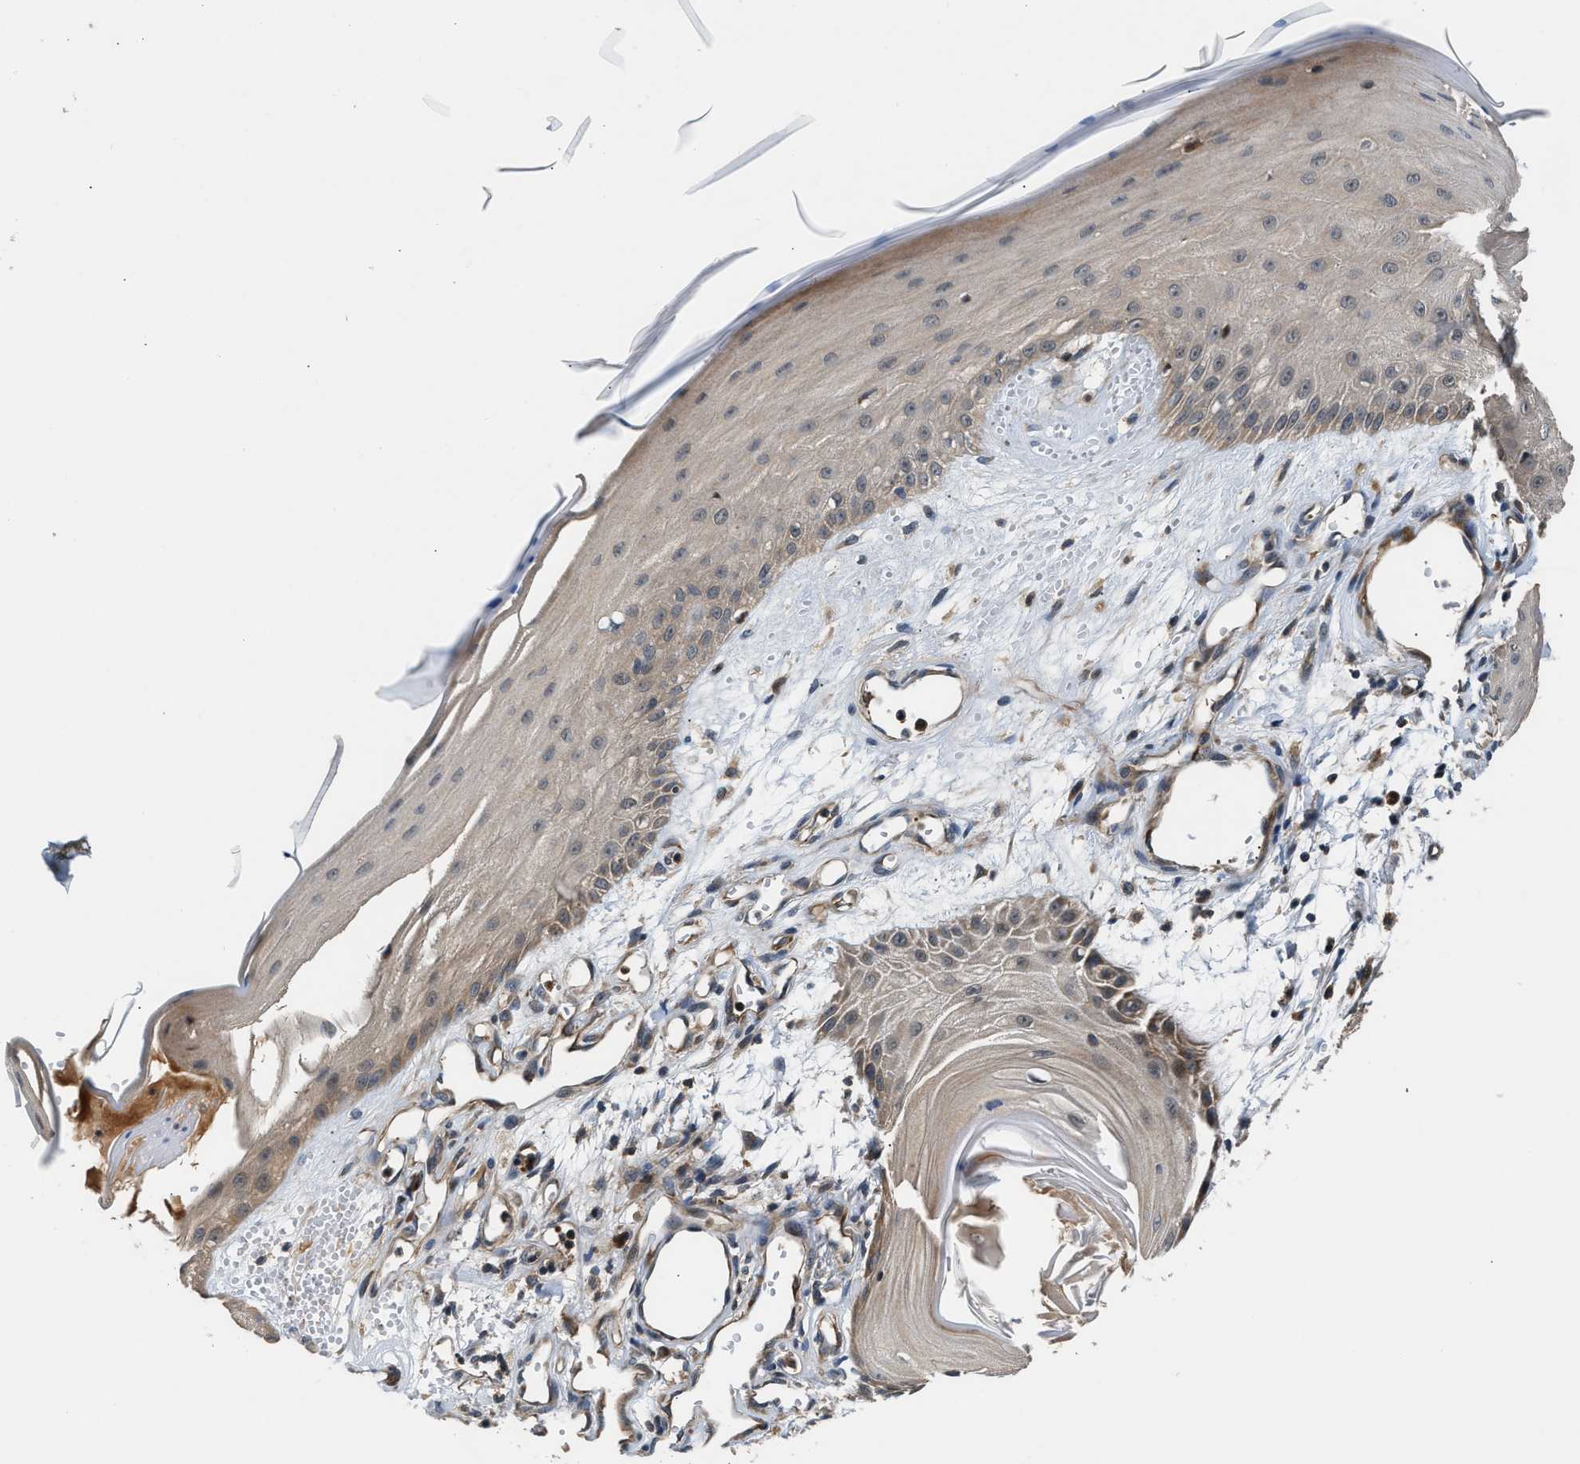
{"staining": {"intensity": "weak", "quantity": "<25%", "location": "cytoplasmic/membranous"}, "tissue": "skin cancer", "cell_type": "Tumor cells", "image_type": "cancer", "snomed": [{"axis": "morphology", "description": "Squamous cell carcinoma, NOS"}, {"axis": "topography", "description": "Skin"}], "caption": "IHC histopathology image of skin cancer stained for a protein (brown), which exhibits no staining in tumor cells.", "gene": "TUT7", "patient": {"sex": "male", "age": 74}}